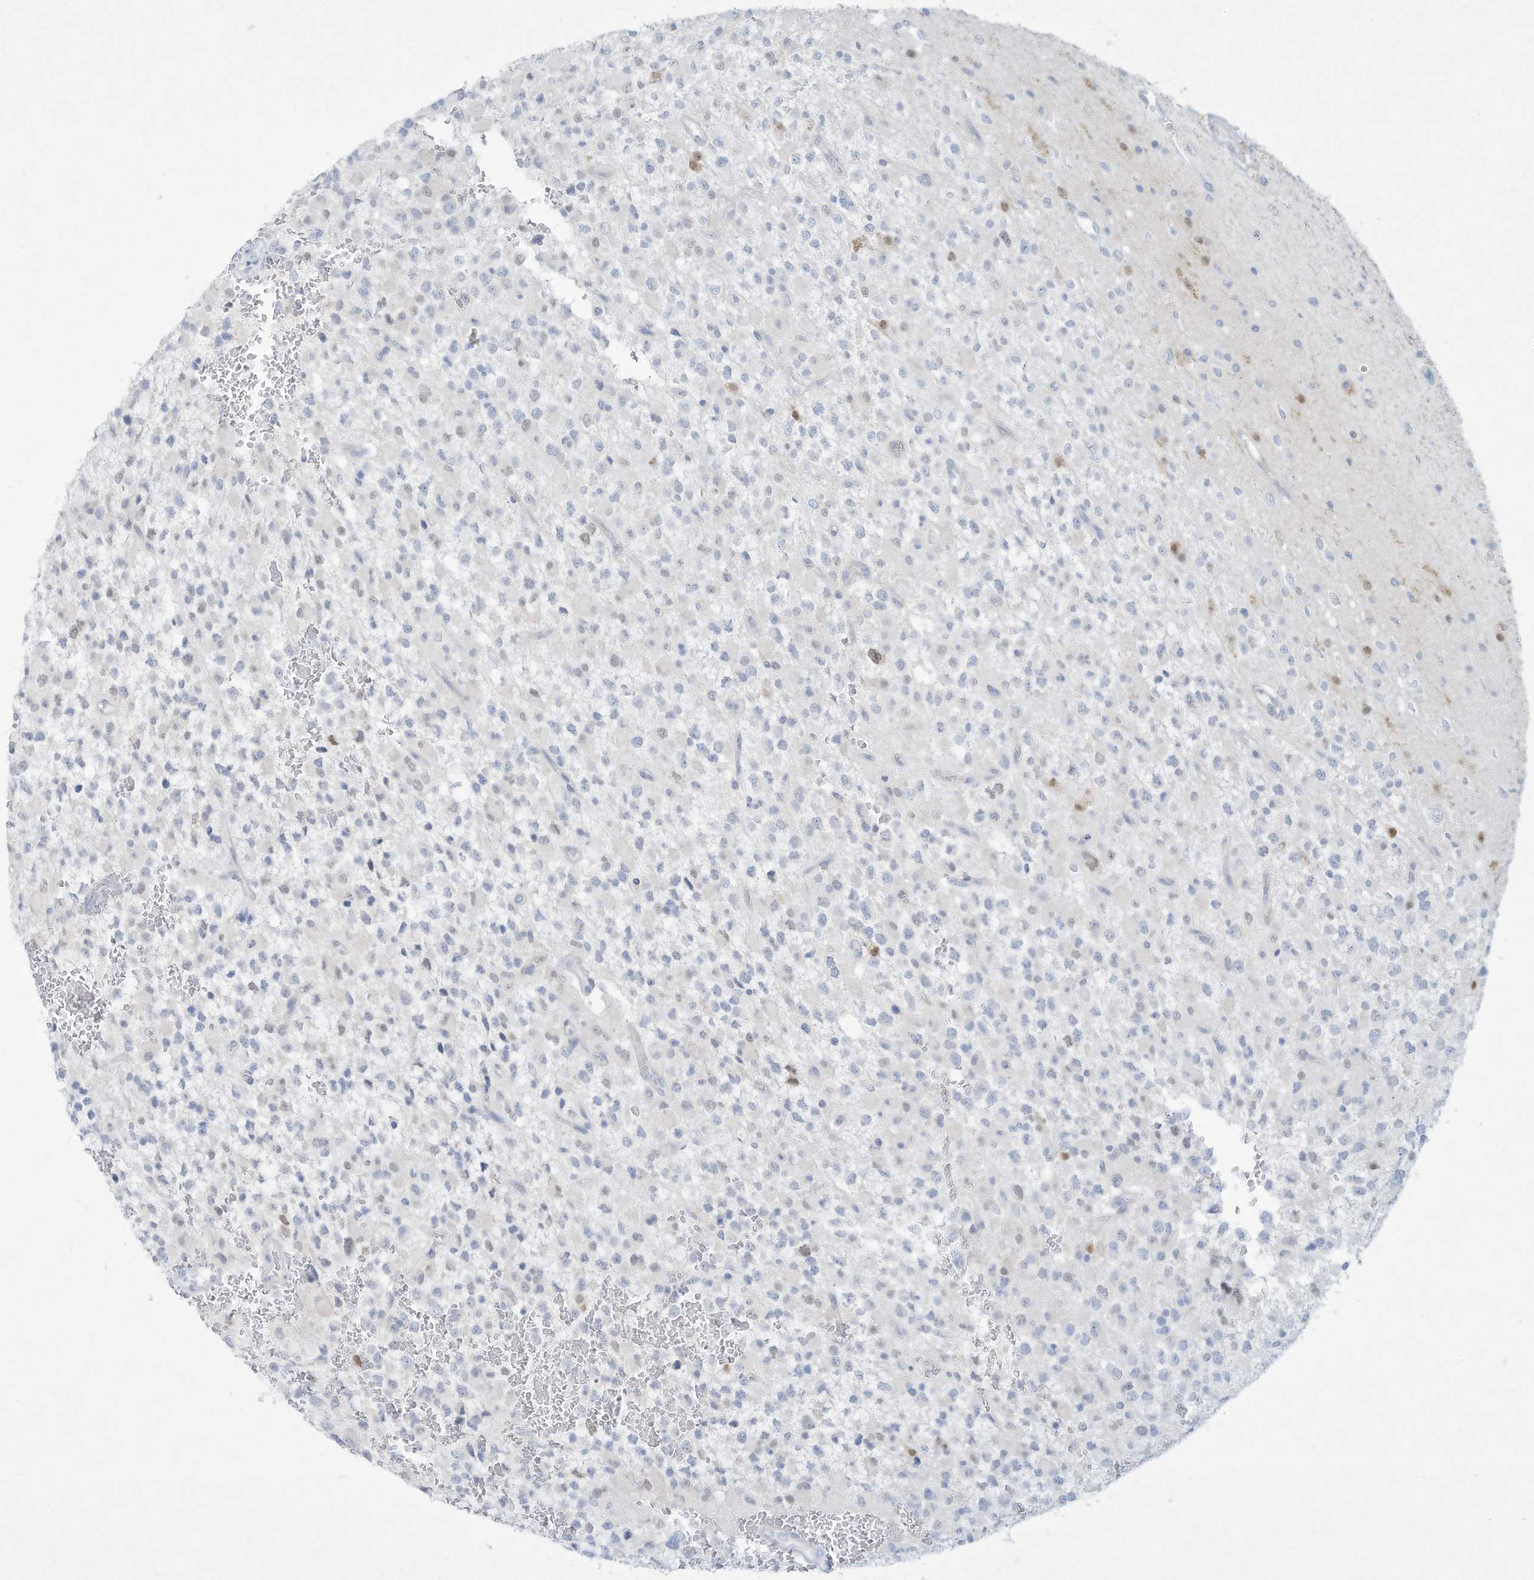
{"staining": {"intensity": "weak", "quantity": "<25%", "location": "nuclear"}, "tissue": "glioma", "cell_type": "Tumor cells", "image_type": "cancer", "snomed": [{"axis": "morphology", "description": "Glioma, malignant, High grade"}, {"axis": "topography", "description": "Brain"}], "caption": "IHC photomicrograph of neoplastic tissue: glioma stained with DAB demonstrates no significant protein expression in tumor cells. (DAB (3,3'-diaminobenzidine) immunohistochemistry (IHC) with hematoxylin counter stain).", "gene": "PAX6", "patient": {"sex": "male", "age": 34}}